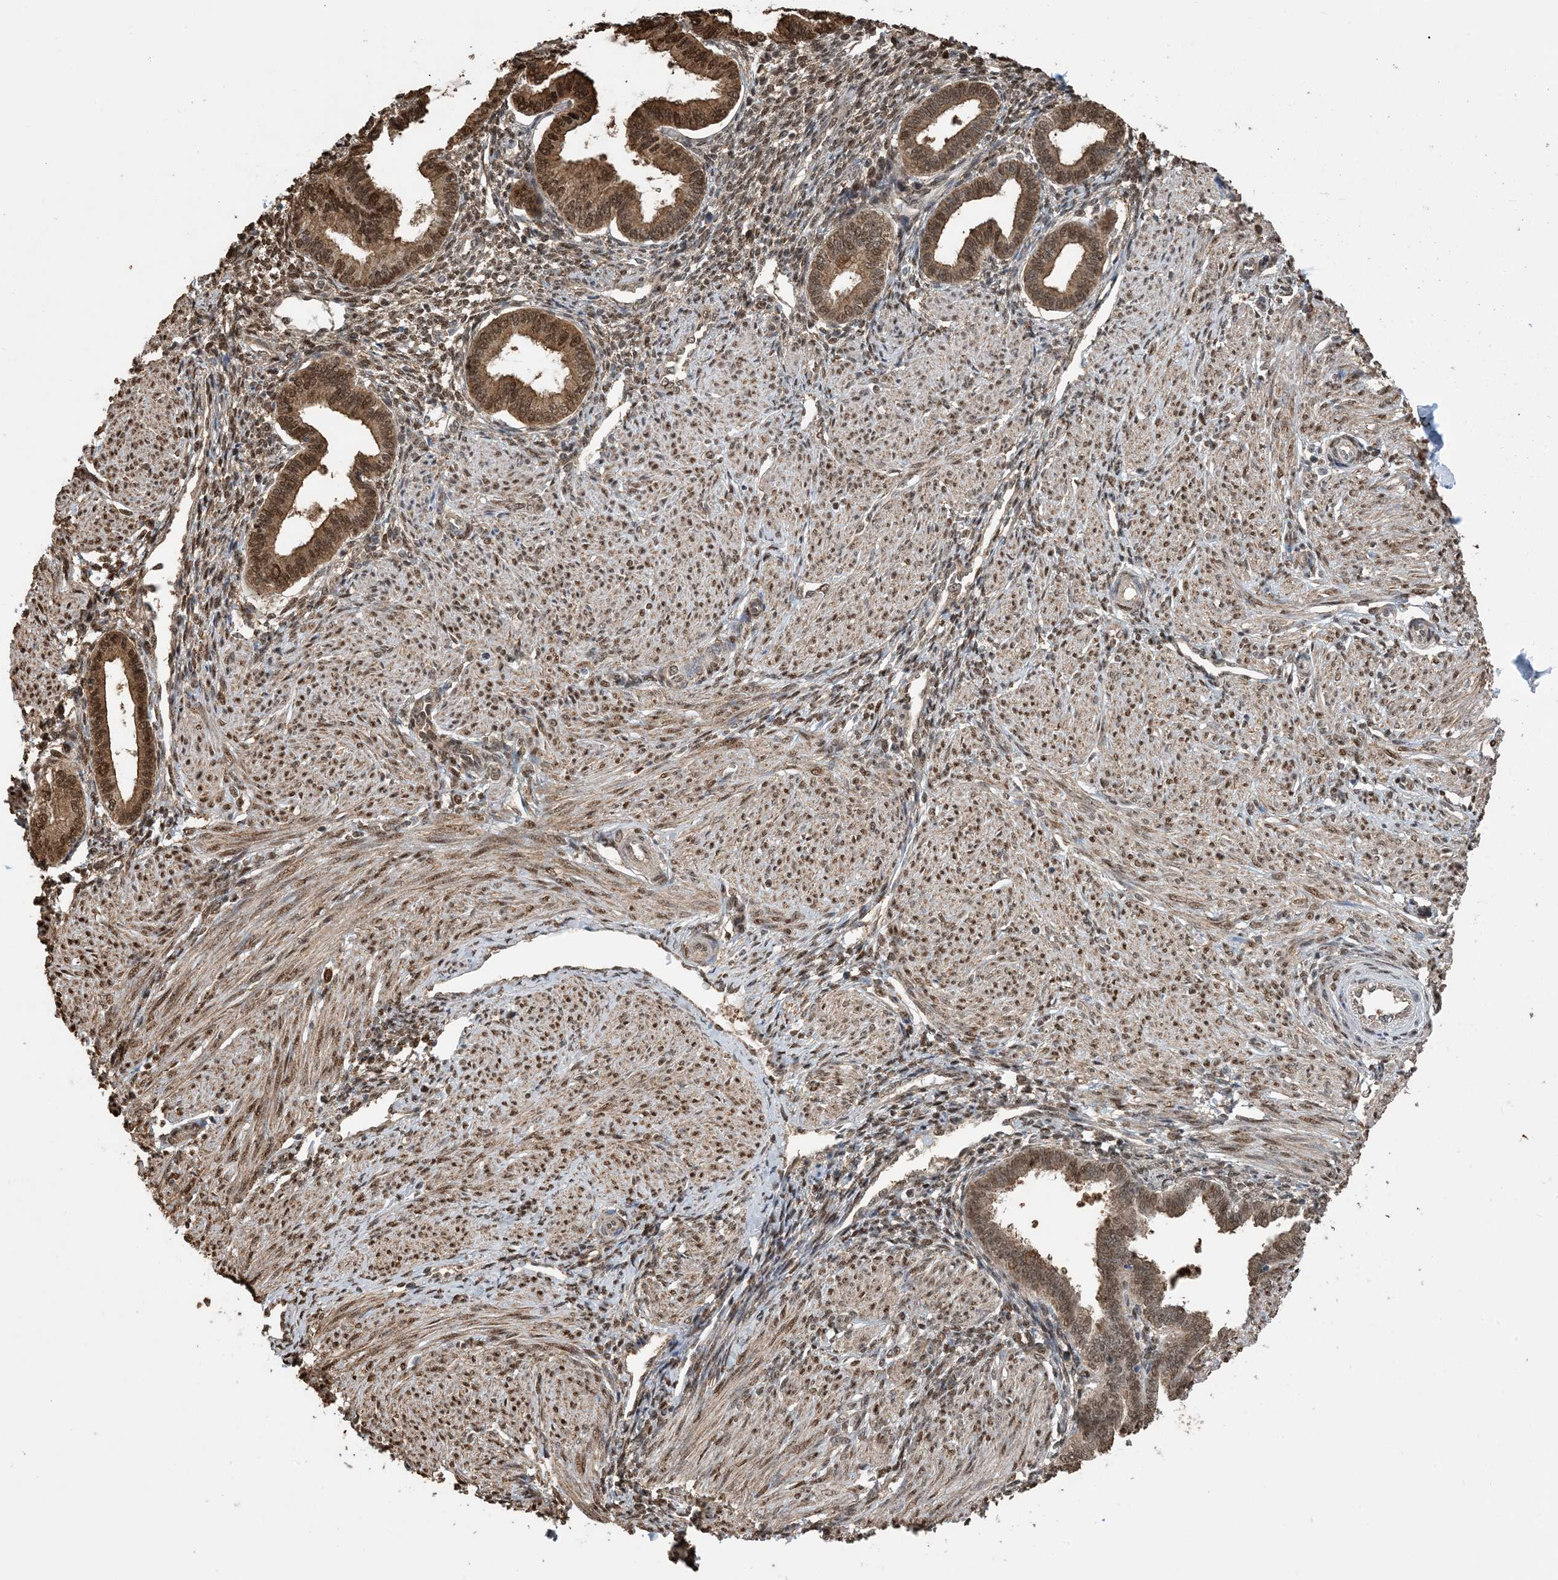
{"staining": {"intensity": "moderate", "quantity": ">75%", "location": "nuclear"}, "tissue": "endometrium", "cell_type": "Cells in endometrial stroma", "image_type": "normal", "snomed": [{"axis": "morphology", "description": "Normal tissue, NOS"}, {"axis": "topography", "description": "Endometrium"}], "caption": "Immunohistochemical staining of unremarkable human endometrium reveals medium levels of moderate nuclear staining in about >75% of cells in endometrial stroma.", "gene": "HSPA1A", "patient": {"sex": "female", "age": 53}}